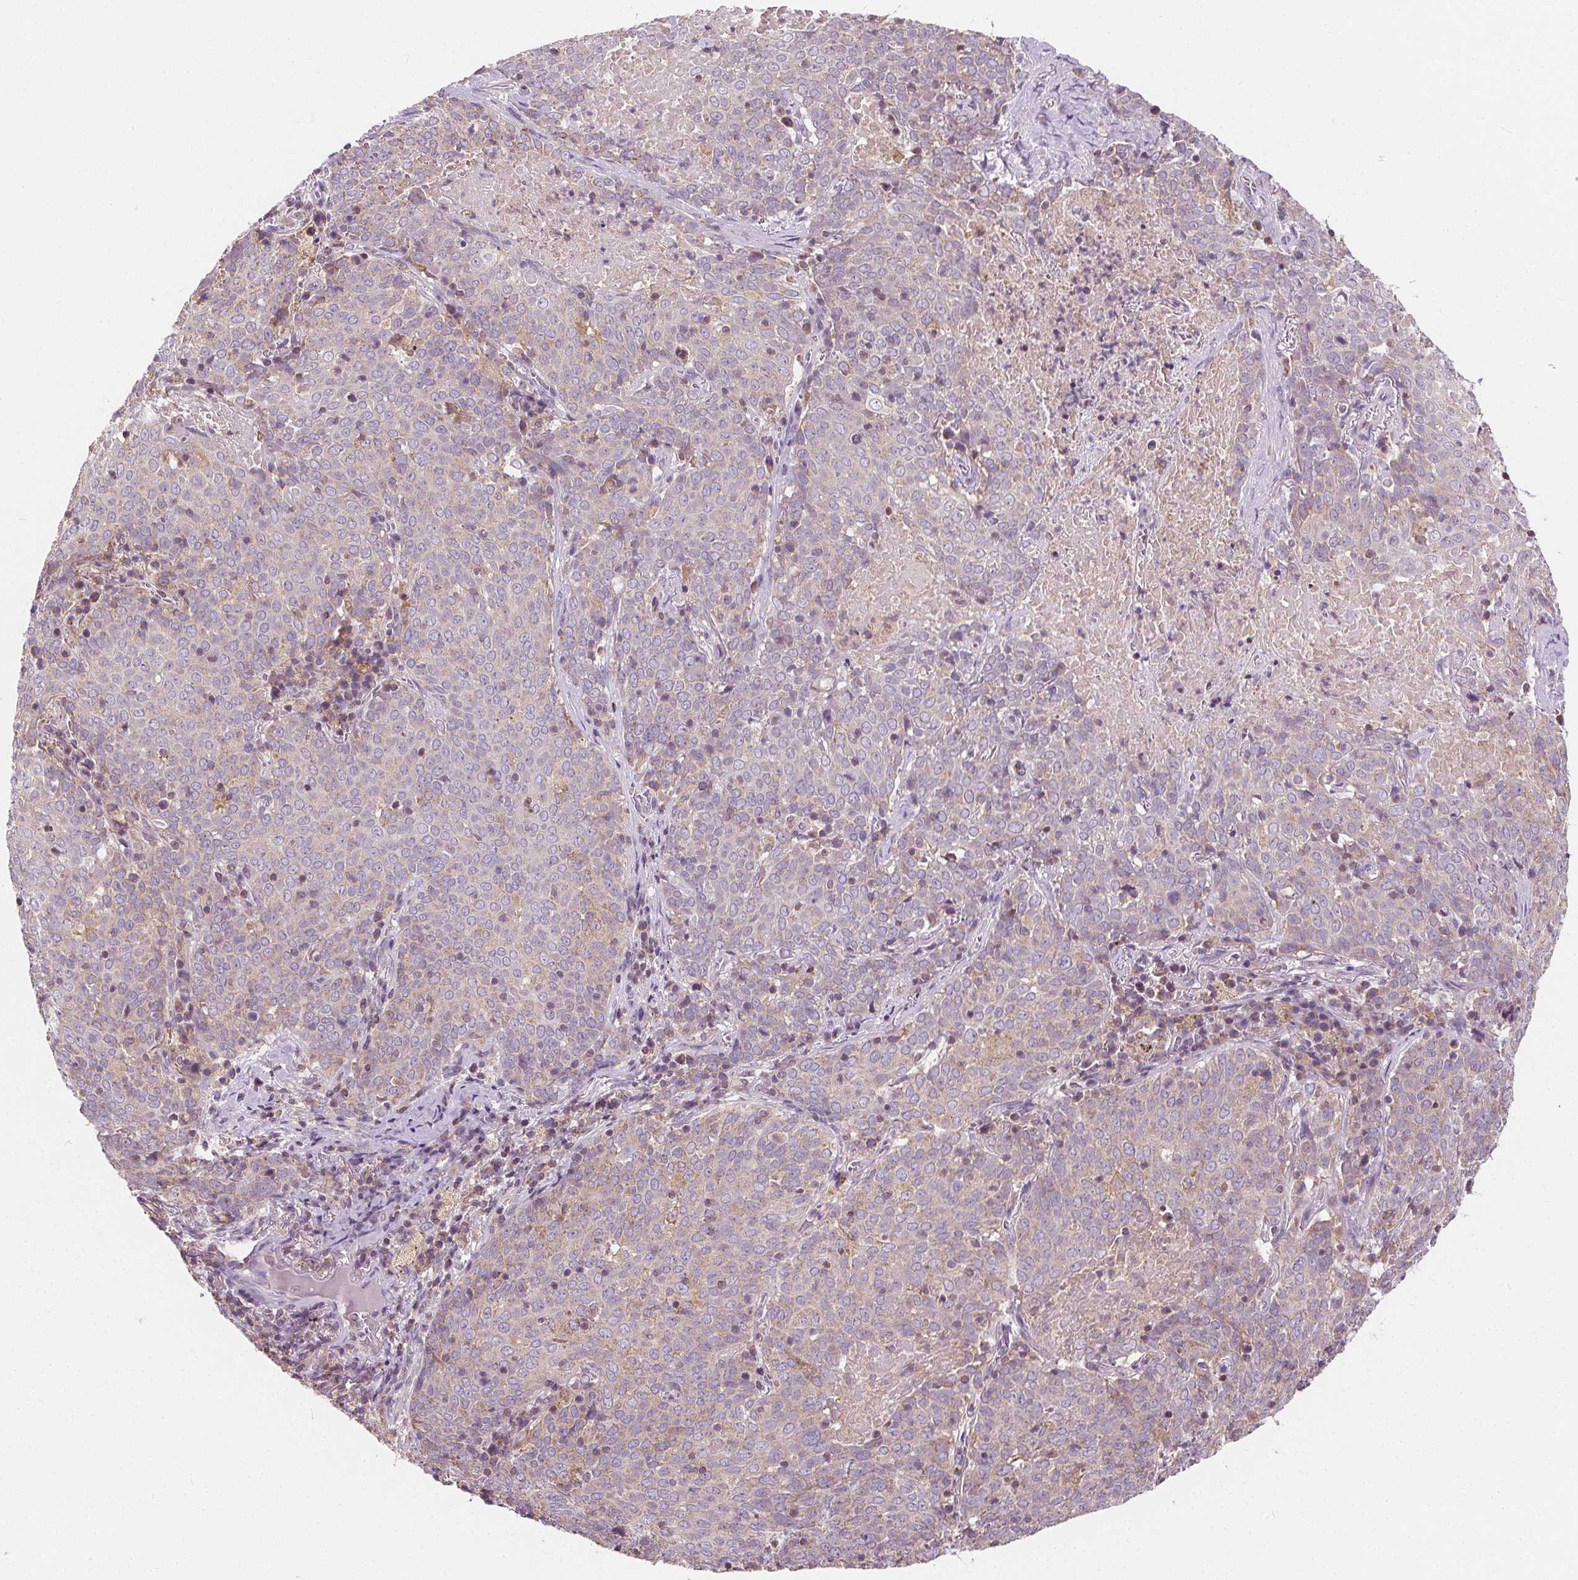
{"staining": {"intensity": "negative", "quantity": "none", "location": "none"}, "tissue": "lung cancer", "cell_type": "Tumor cells", "image_type": "cancer", "snomed": [{"axis": "morphology", "description": "Squamous cell carcinoma, NOS"}, {"axis": "topography", "description": "Lung"}], "caption": "The image demonstrates no significant positivity in tumor cells of lung cancer (squamous cell carcinoma). The staining is performed using DAB (3,3'-diaminobenzidine) brown chromogen with nuclei counter-stained in using hematoxylin.", "gene": "RAB20", "patient": {"sex": "male", "age": 82}}